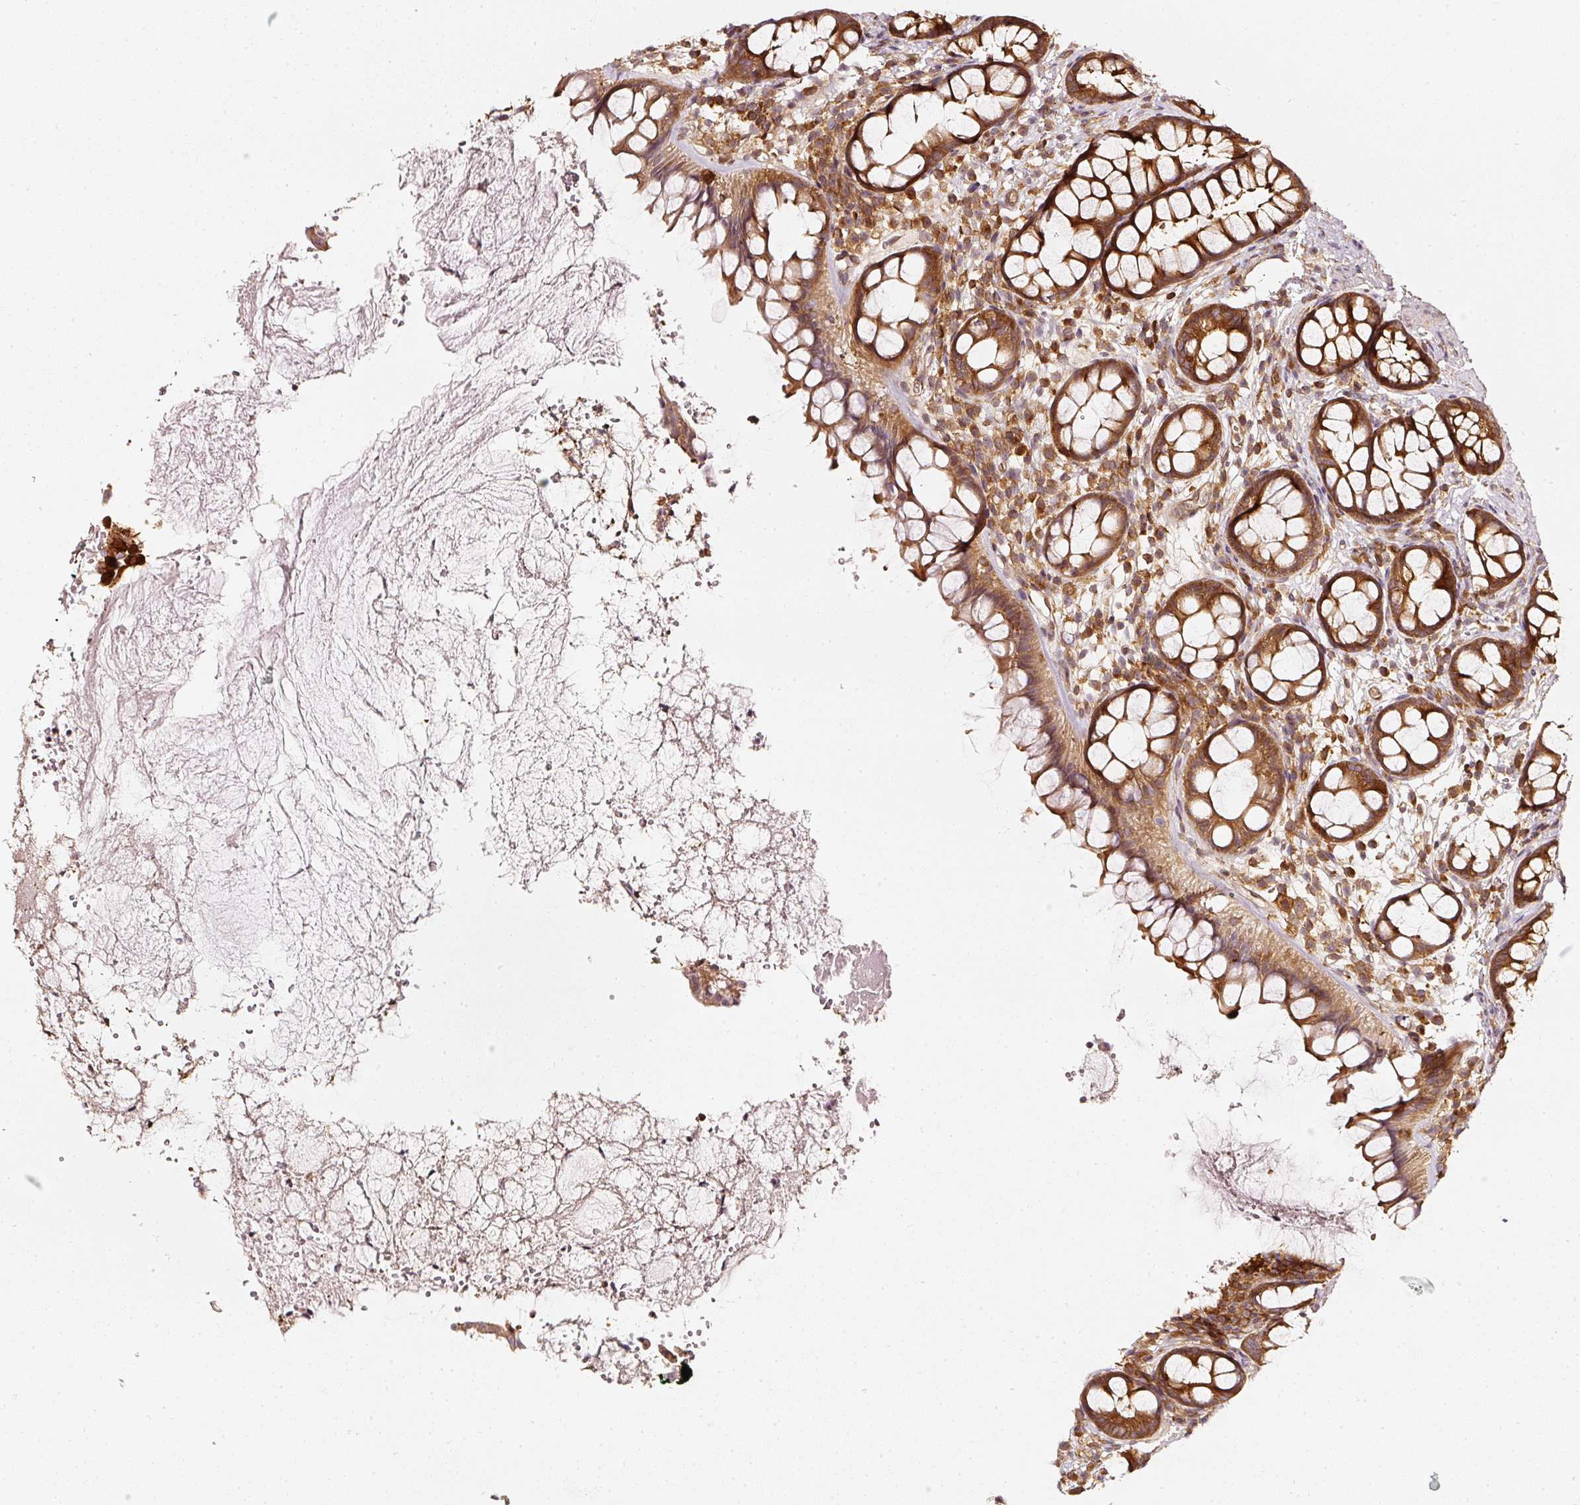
{"staining": {"intensity": "strong", "quantity": ">75%", "location": "cytoplasmic/membranous"}, "tissue": "rectum", "cell_type": "Glandular cells", "image_type": "normal", "snomed": [{"axis": "morphology", "description": "Normal tissue, NOS"}, {"axis": "topography", "description": "Rectum"}, {"axis": "topography", "description": "Peripheral nerve tissue"}], "caption": "High-magnification brightfield microscopy of normal rectum stained with DAB (brown) and counterstained with hematoxylin (blue). glandular cells exhibit strong cytoplasmic/membranous expression is identified in approximately>75% of cells. The staining was performed using DAB (3,3'-diaminobenzidine), with brown indicating positive protein expression. Nuclei are stained blue with hematoxylin.", "gene": "ASMTL", "patient": {"sex": "female", "age": 69}}